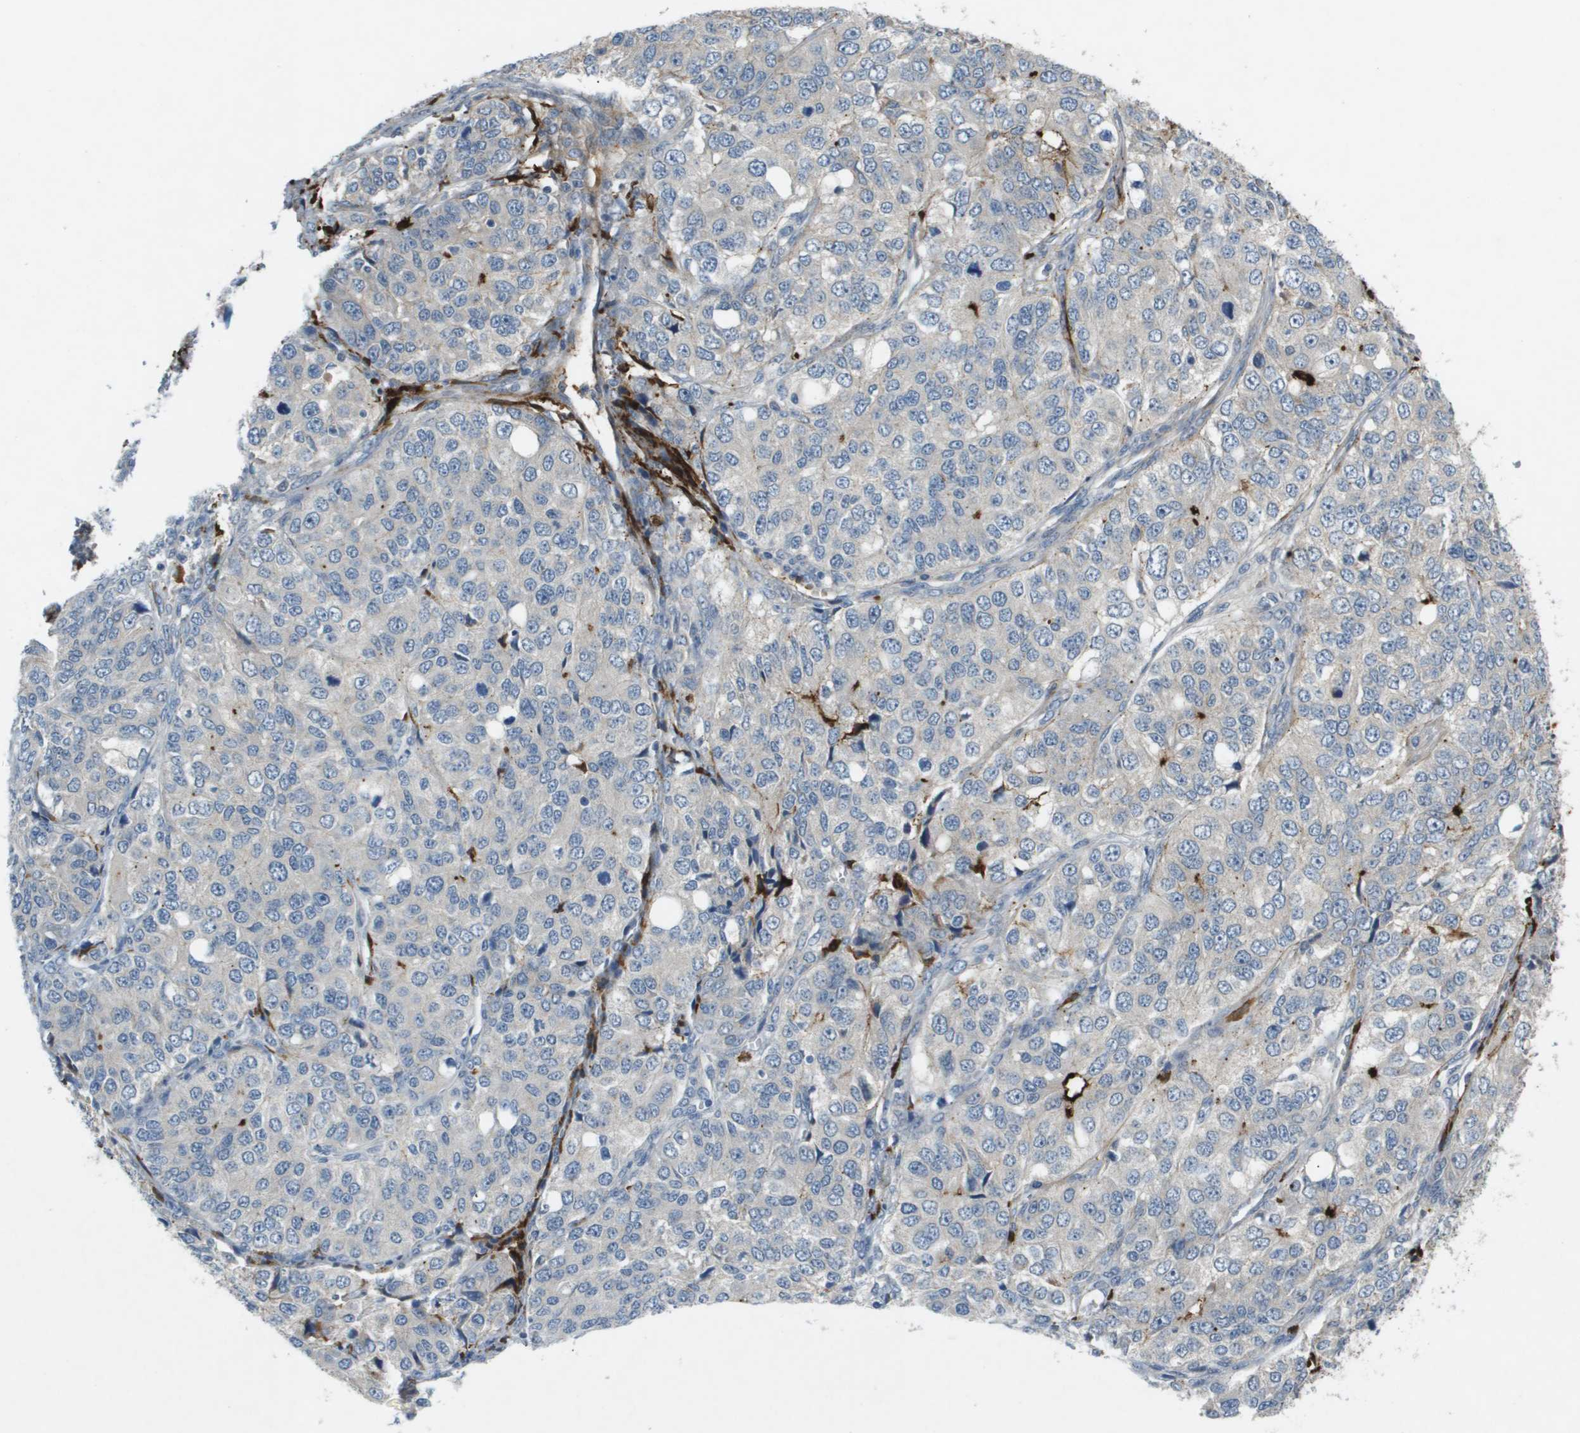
{"staining": {"intensity": "negative", "quantity": "none", "location": "none"}, "tissue": "ovarian cancer", "cell_type": "Tumor cells", "image_type": "cancer", "snomed": [{"axis": "morphology", "description": "Carcinoma, endometroid"}, {"axis": "topography", "description": "Ovary"}], "caption": "Human ovarian cancer (endometroid carcinoma) stained for a protein using immunohistochemistry demonstrates no expression in tumor cells.", "gene": "VTN", "patient": {"sex": "female", "age": 51}}